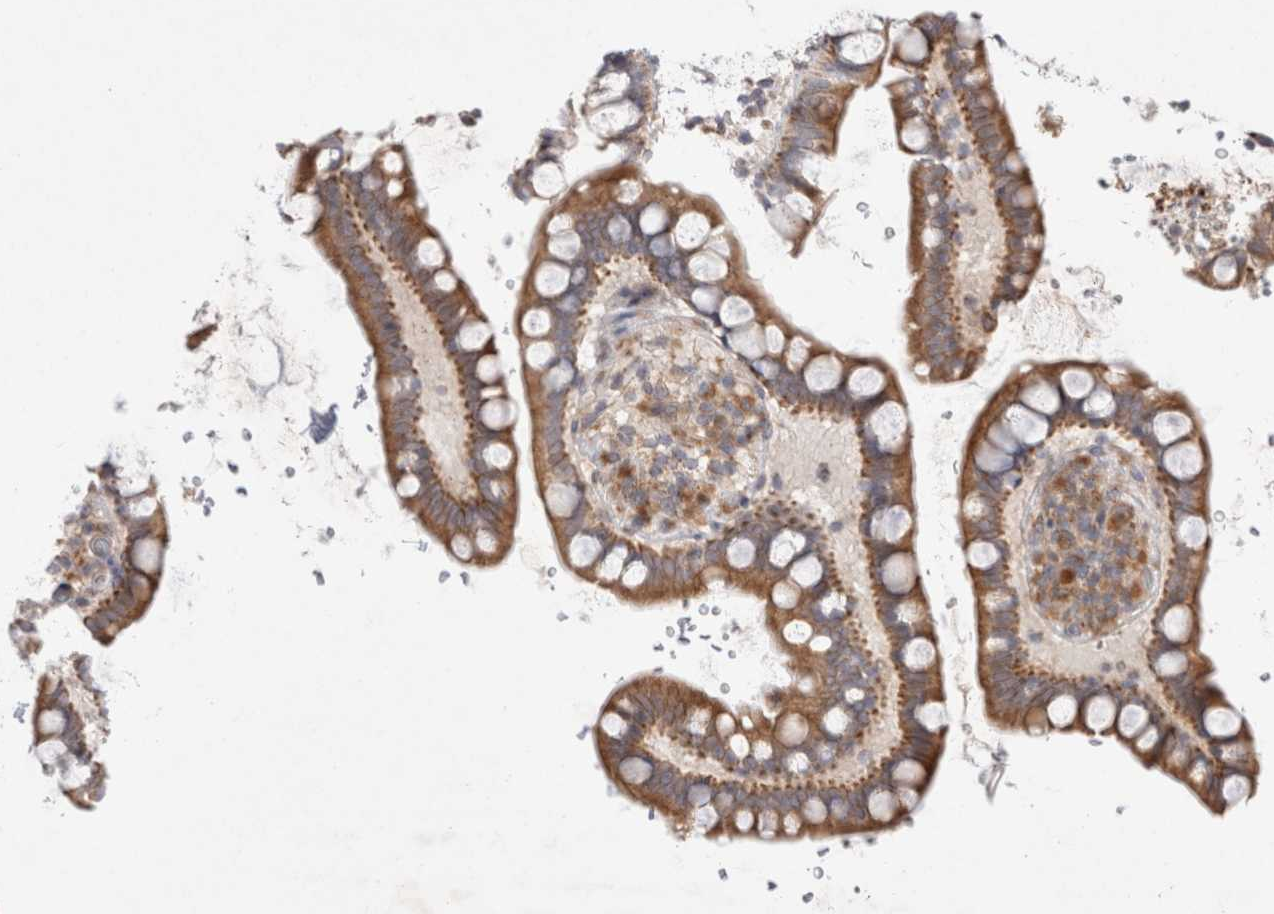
{"staining": {"intensity": "moderate", "quantity": ">75%", "location": "cytoplasmic/membranous"}, "tissue": "small intestine", "cell_type": "Glandular cells", "image_type": "normal", "snomed": [{"axis": "morphology", "description": "Normal tissue, NOS"}, {"axis": "topography", "description": "Smooth muscle"}, {"axis": "topography", "description": "Small intestine"}], "caption": "Immunohistochemical staining of benign human small intestine exhibits >75% levels of moderate cytoplasmic/membranous protein expression in about >75% of glandular cells.", "gene": "NPC1", "patient": {"sex": "female", "age": 84}}